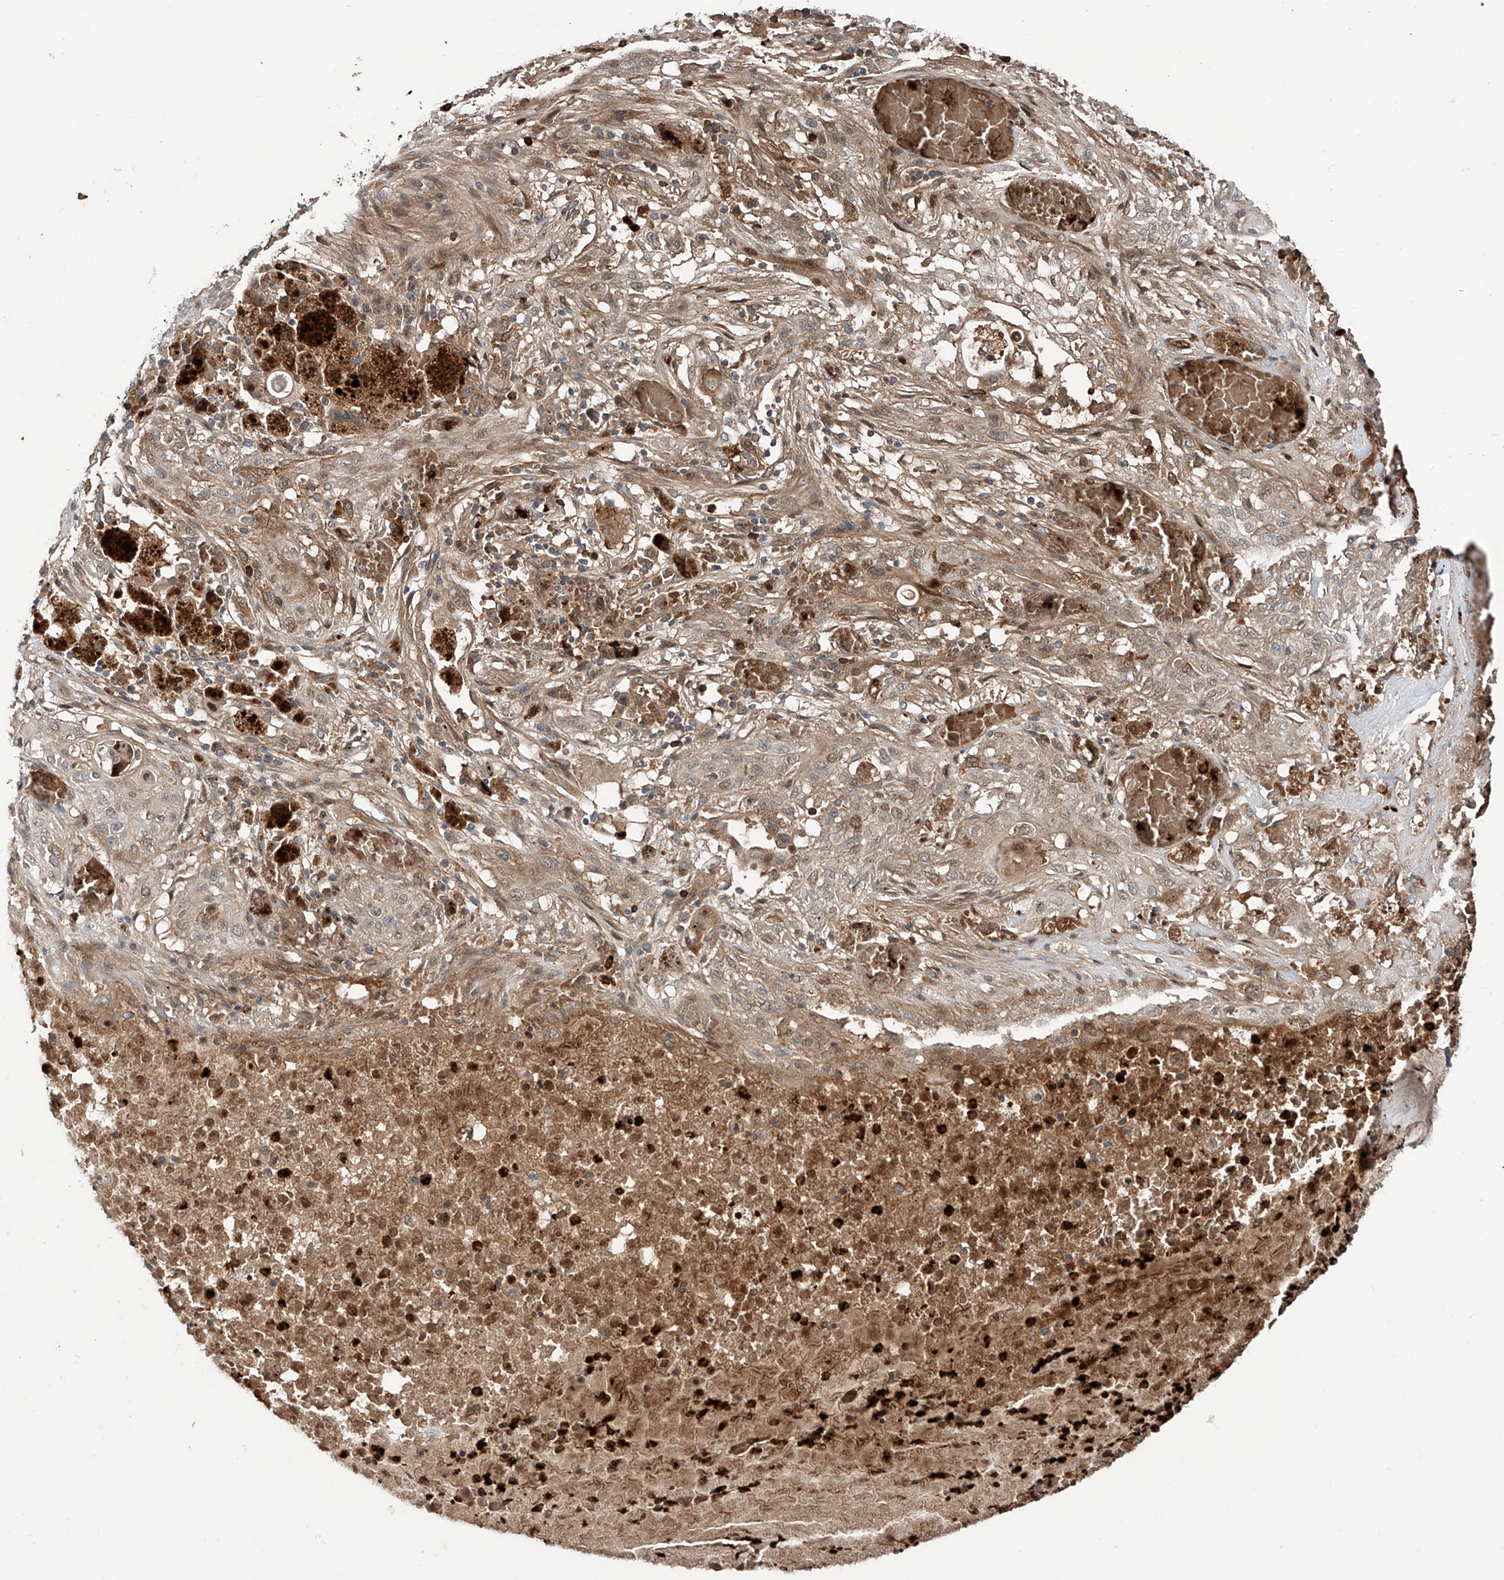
{"staining": {"intensity": "moderate", "quantity": "25%-75%", "location": "cytoplasmic/membranous,nuclear"}, "tissue": "lung cancer", "cell_type": "Tumor cells", "image_type": "cancer", "snomed": [{"axis": "morphology", "description": "Squamous cell carcinoma, NOS"}, {"axis": "topography", "description": "Lung"}], "caption": "Lung cancer (squamous cell carcinoma) stained with a protein marker displays moderate staining in tumor cells.", "gene": "ZDHHC9", "patient": {"sex": "female", "age": 47}}